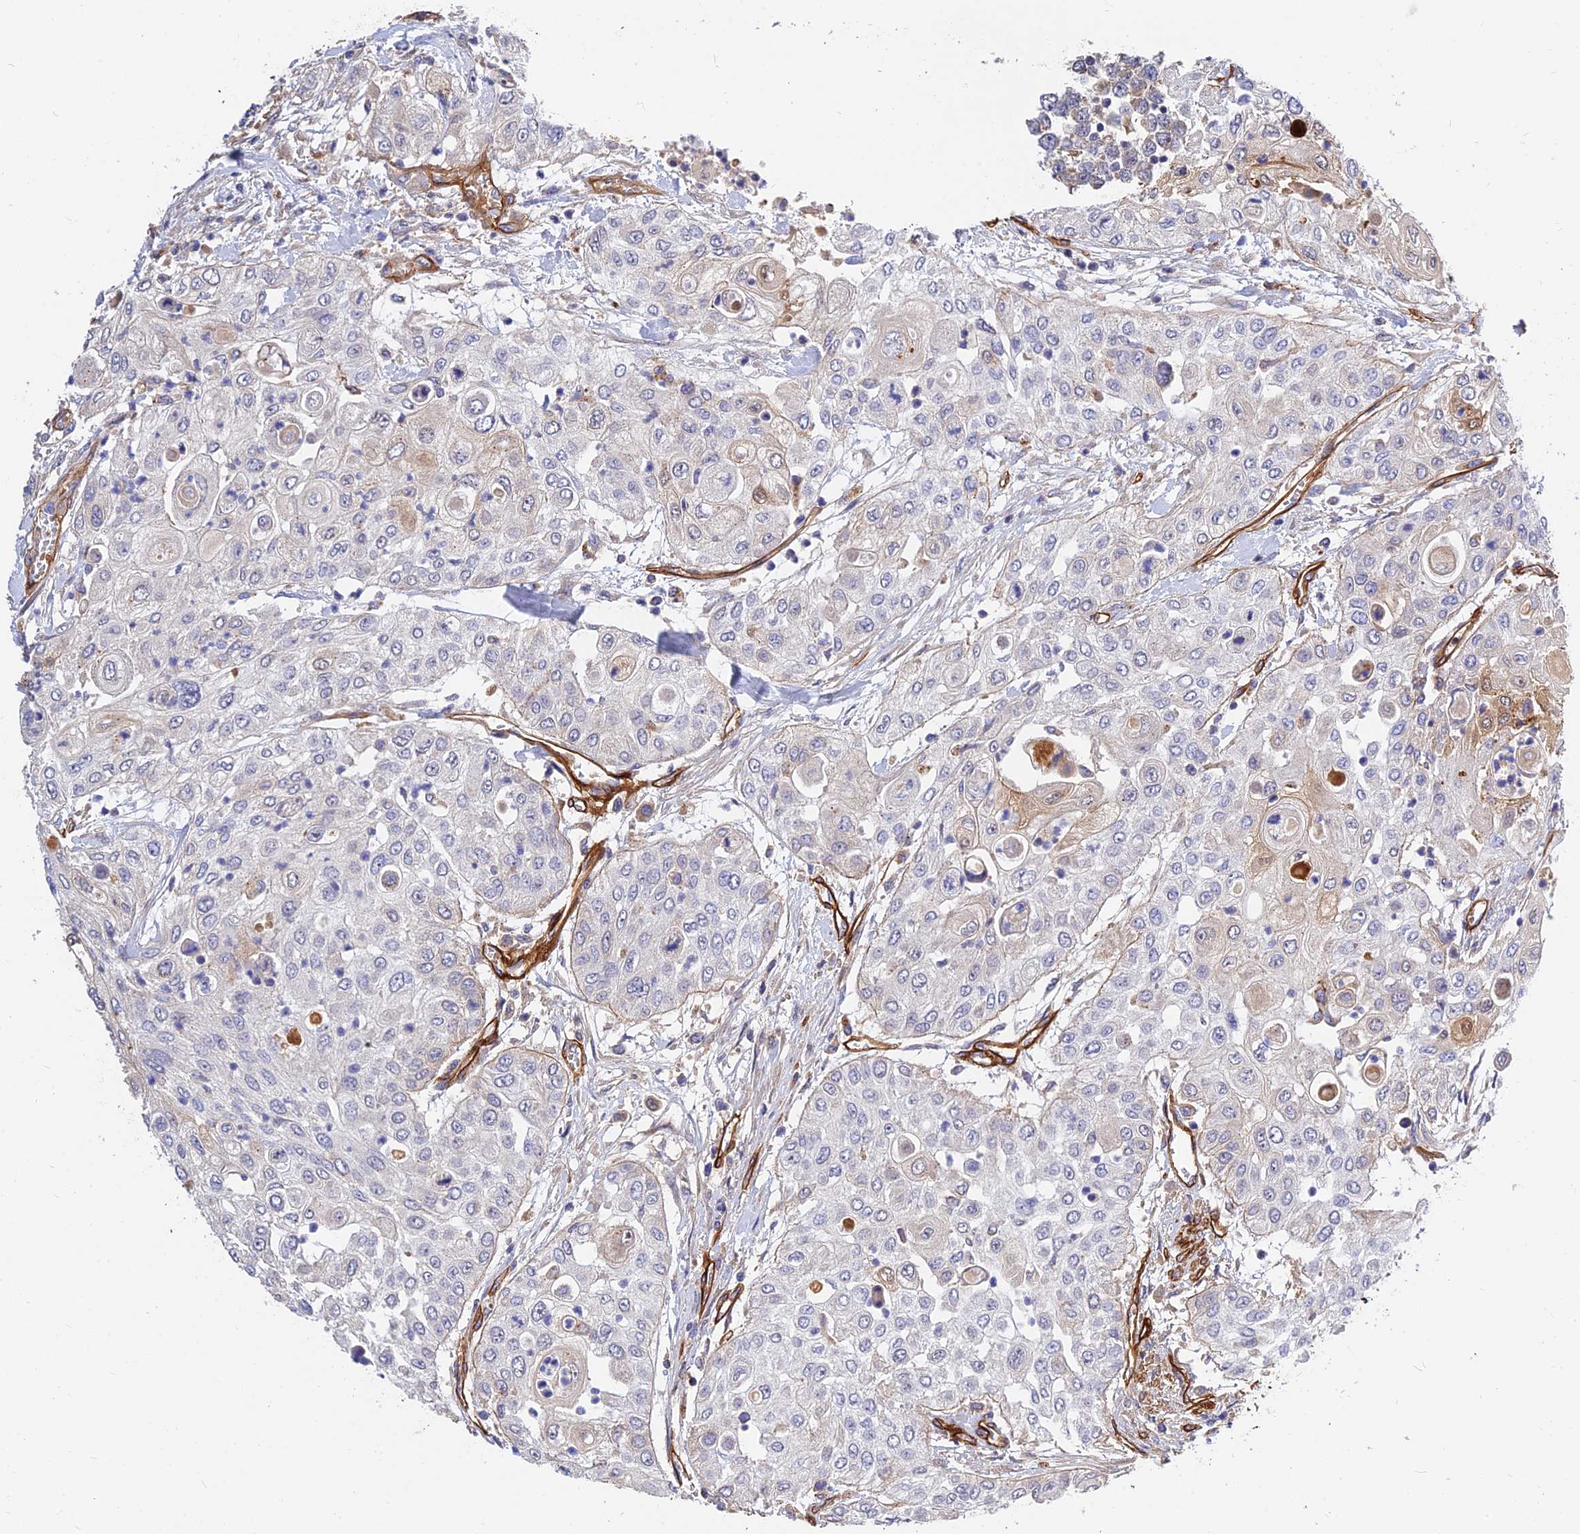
{"staining": {"intensity": "negative", "quantity": "none", "location": "none"}, "tissue": "urothelial cancer", "cell_type": "Tumor cells", "image_type": "cancer", "snomed": [{"axis": "morphology", "description": "Urothelial carcinoma, High grade"}, {"axis": "topography", "description": "Urinary bladder"}], "caption": "IHC of human high-grade urothelial carcinoma exhibits no expression in tumor cells.", "gene": "MRPL35", "patient": {"sex": "female", "age": 79}}